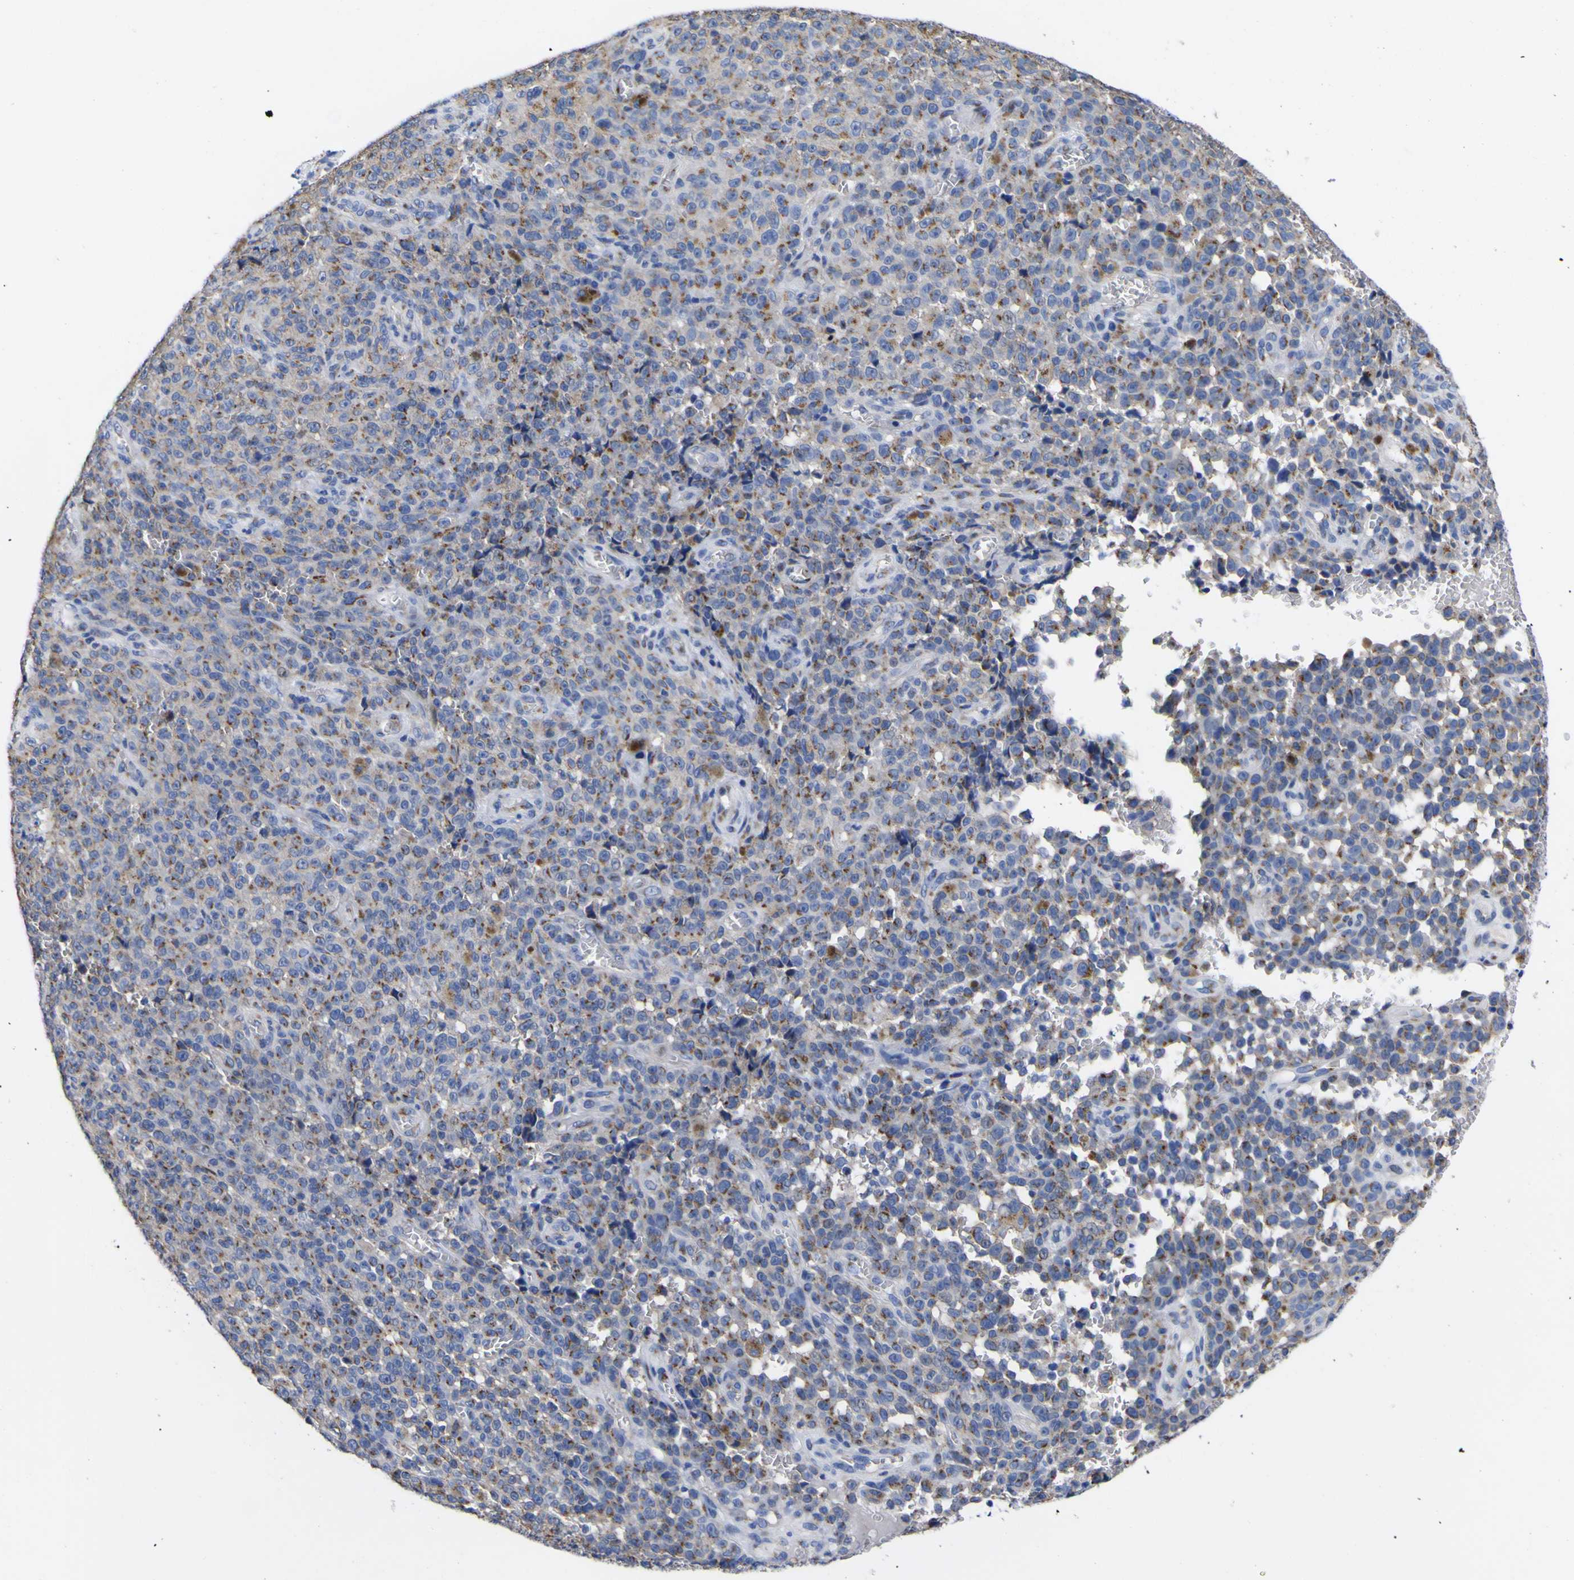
{"staining": {"intensity": "moderate", "quantity": "25%-75%", "location": "cytoplasmic/membranous"}, "tissue": "melanoma", "cell_type": "Tumor cells", "image_type": "cancer", "snomed": [{"axis": "morphology", "description": "Malignant melanoma, NOS"}, {"axis": "topography", "description": "Skin"}], "caption": "There is medium levels of moderate cytoplasmic/membranous expression in tumor cells of melanoma, as demonstrated by immunohistochemical staining (brown color).", "gene": "GOLM1", "patient": {"sex": "female", "age": 82}}